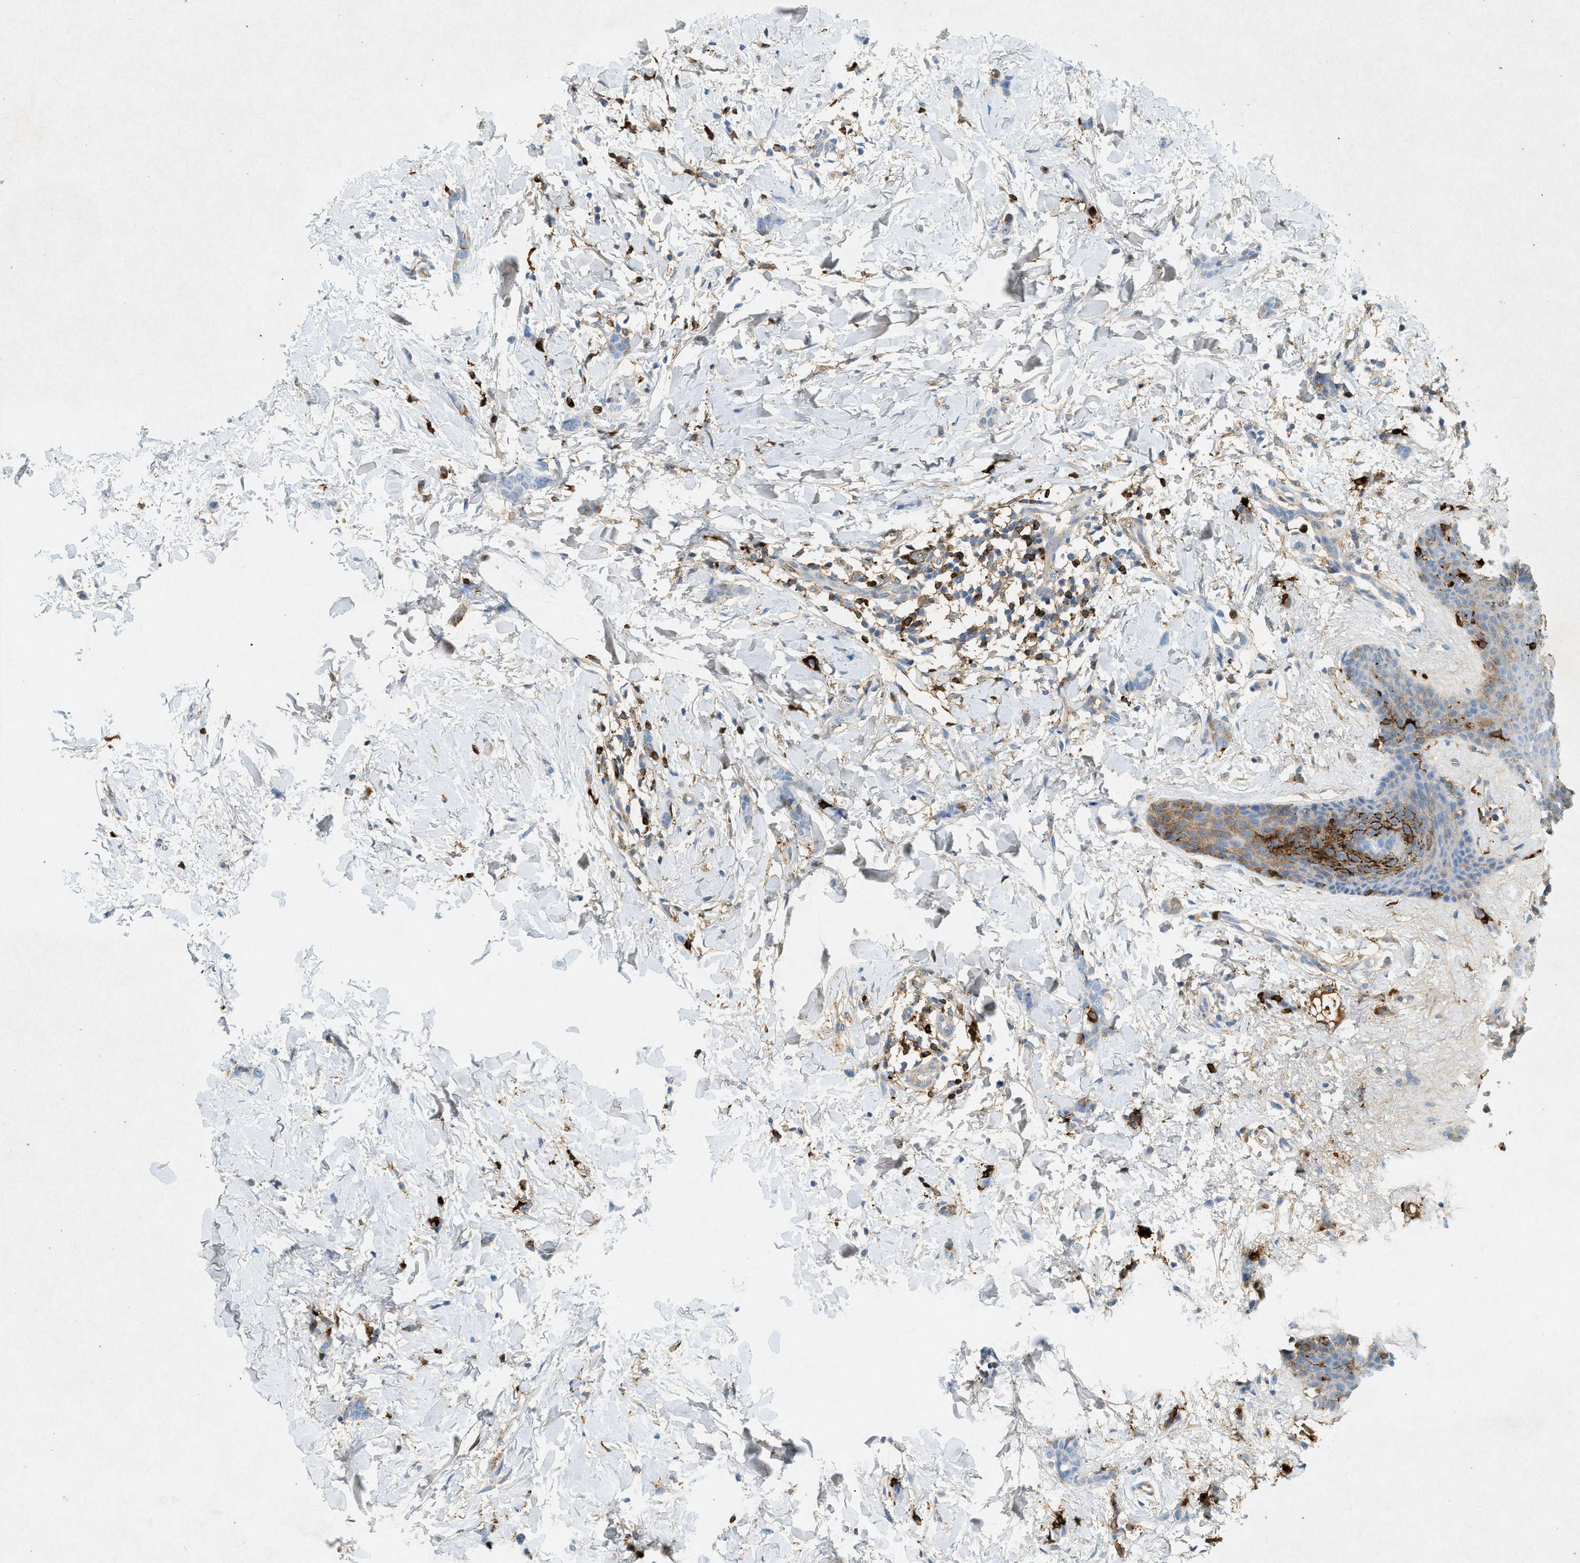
{"staining": {"intensity": "weak", "quantity": "<25%", "location": "cytoplasmic/membranous"}, "tissue": "breast cancer", "cell_type": "Tumor cells", "image_type": "cancer", "snomed": [{"axis": "morphology", "description": "Lobular carcinoma"}, {"axis": "topography", "description": "Skin"}, {"axis": "topography", "description": "Breast"}], "caption": "Tumor cells show no significant protein staining in breast cancer.", "gene": "F2", "patient": {"sex": "female", "age": 46}}